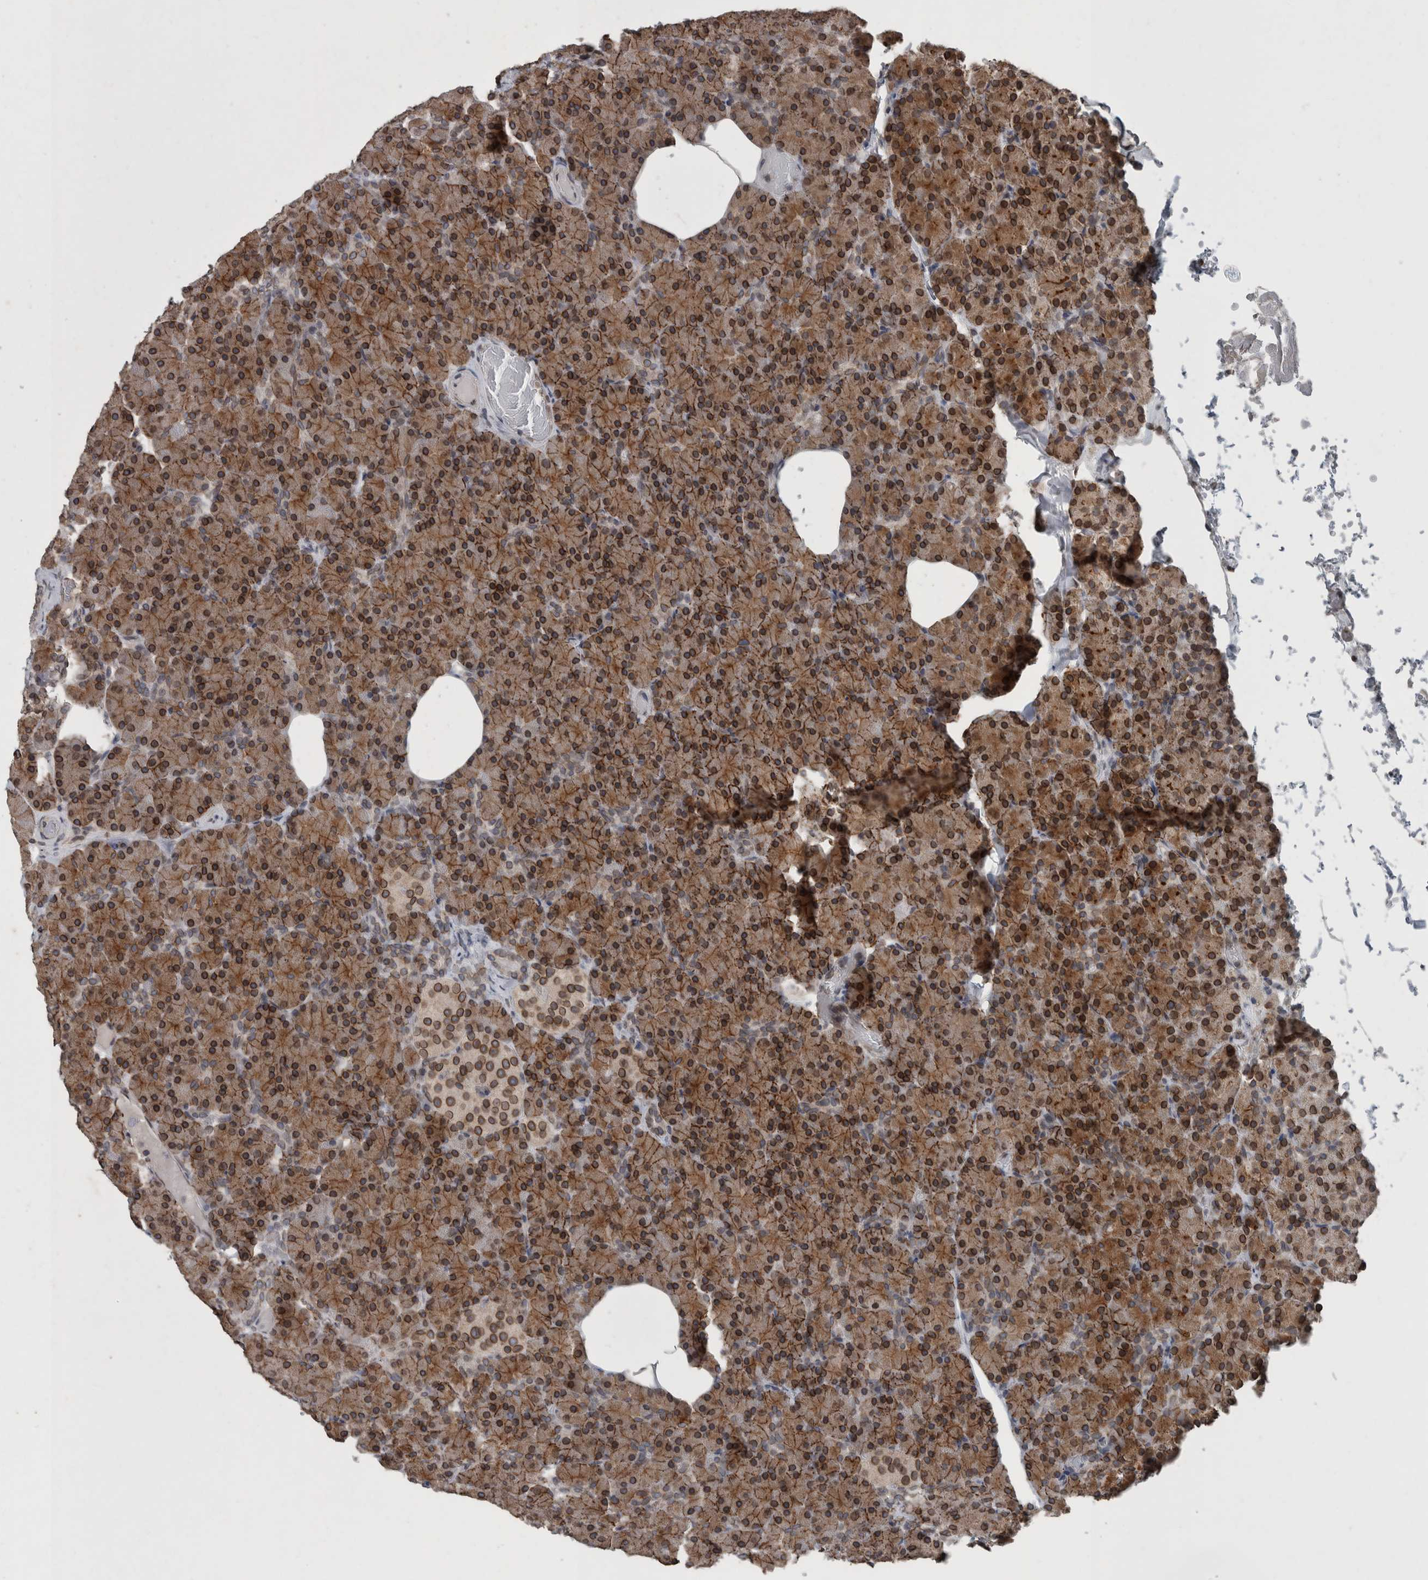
{"staining": {"intensity": "strong", "quantity": ">75%", "location": "cytoplasmic/membranous,nuclear"}, "tissue": "pancreas", "cell_type": "Exocrine glandular cells", "image_type": "normal", "snomed": [{"axis": "morphology", "description": "Normal tissue, NOS"}, {"axis": "topography", "description": "Pancreas"}], "caption": "Approximately >75% of exocrine glandular cells in normal human pancreas reveal strong cytoplasmic/membranous,nuclear protein staining as visualized by brown immunohistochemical staining.", "gene": "RANBP2", "patient": {"sex": "female", "age": 43}}